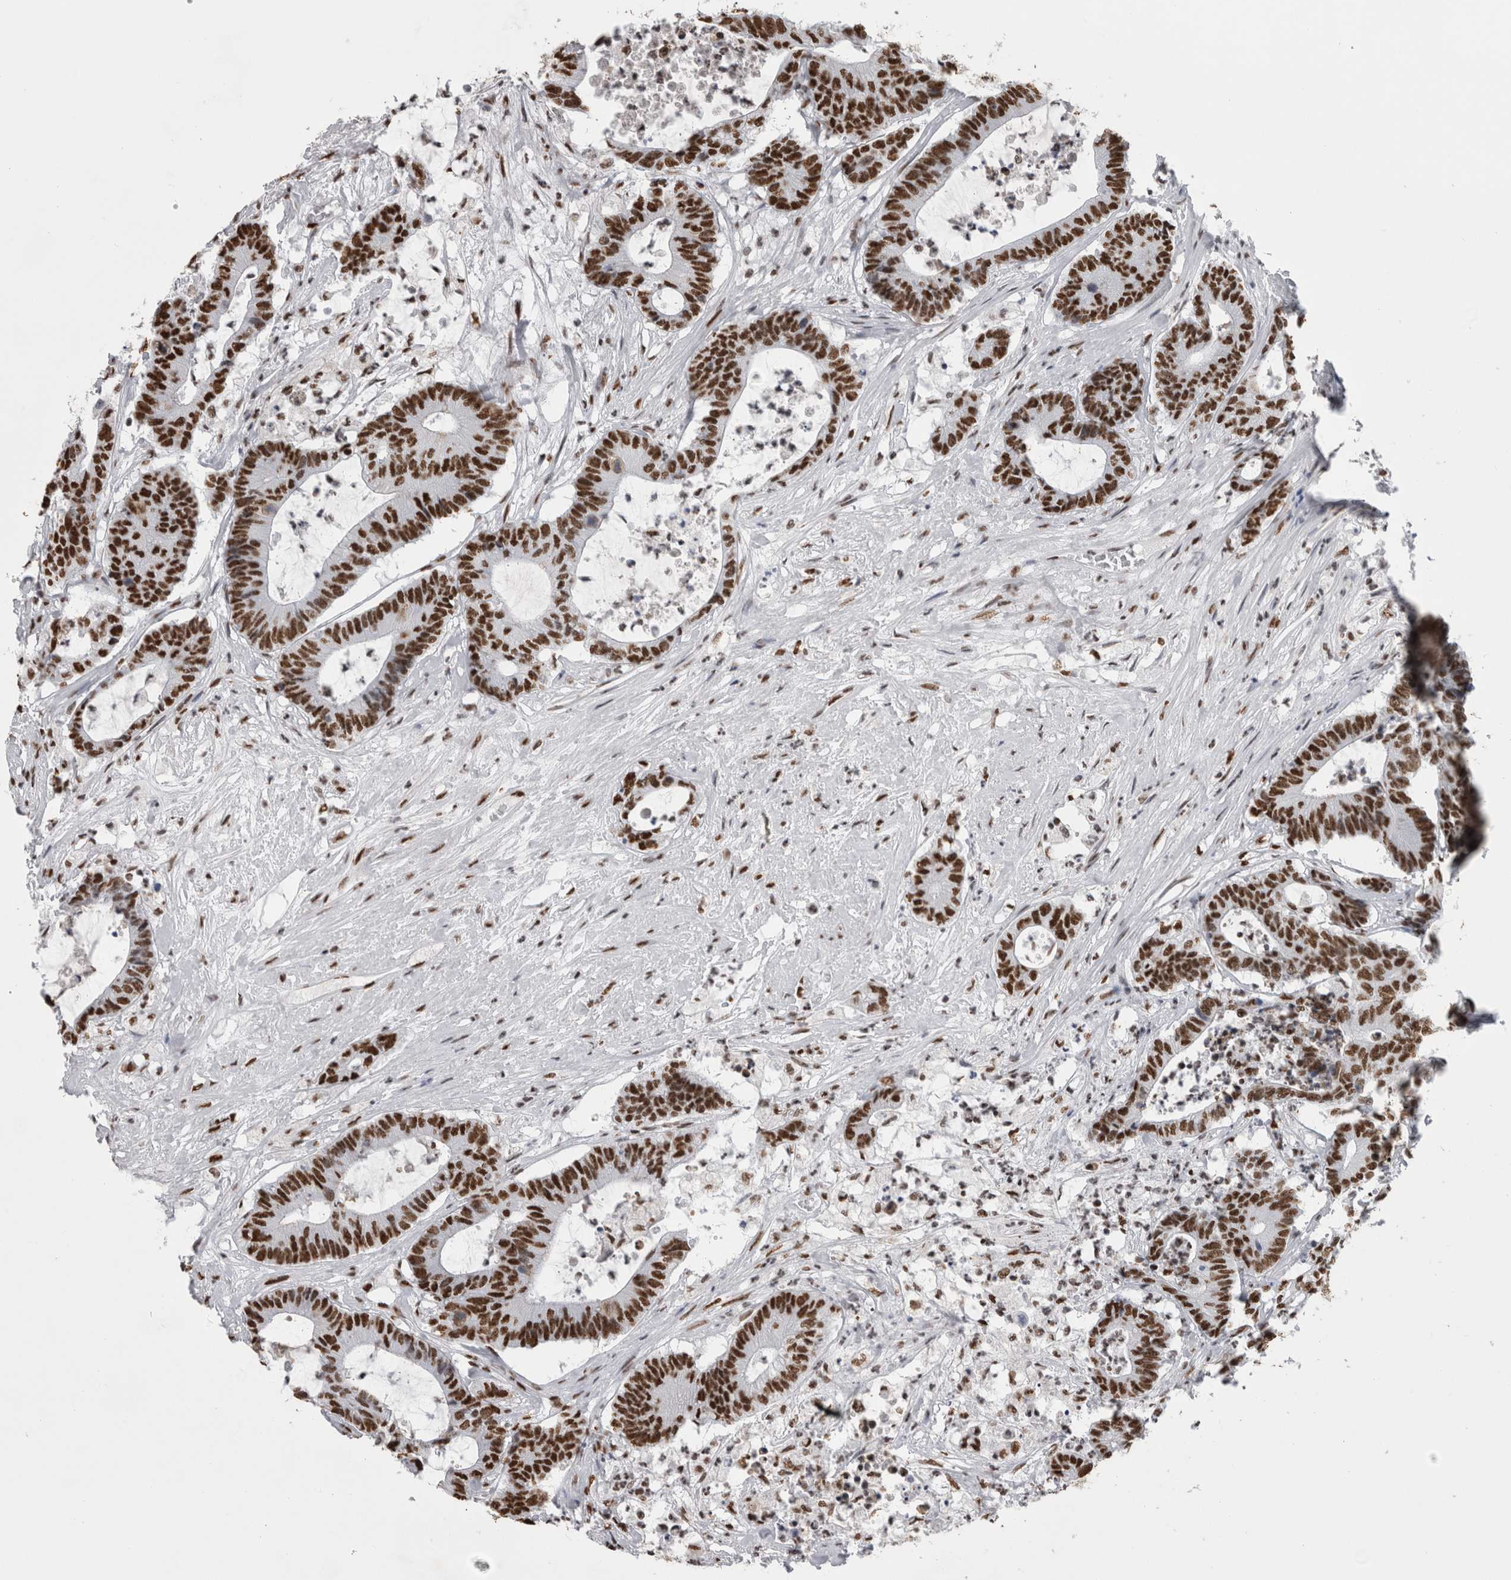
{"staining": {"intensity": "strong", "quantity": ">75%", "location": "nuclear"}, "tissue": "colorectal cancer", "cell_type": "Tumor cells", "image_type": "cancer", "snomed": [{"axis": "morphology", "description": "Adenocarcinoma, NOS"}, {"axis": "topography", "description": "Colon"}], "caption": "This histopathology image displays adenocarcinoma (colorectal) stained with immunohistochemistry (IHC) to label a protein in brown. The nuclear of tumor cells show strong positivity for the protein. Nuclei are counter-stained blue.", "gene": "ALPK3", "patient": {"sex": "female", "age": 84}}